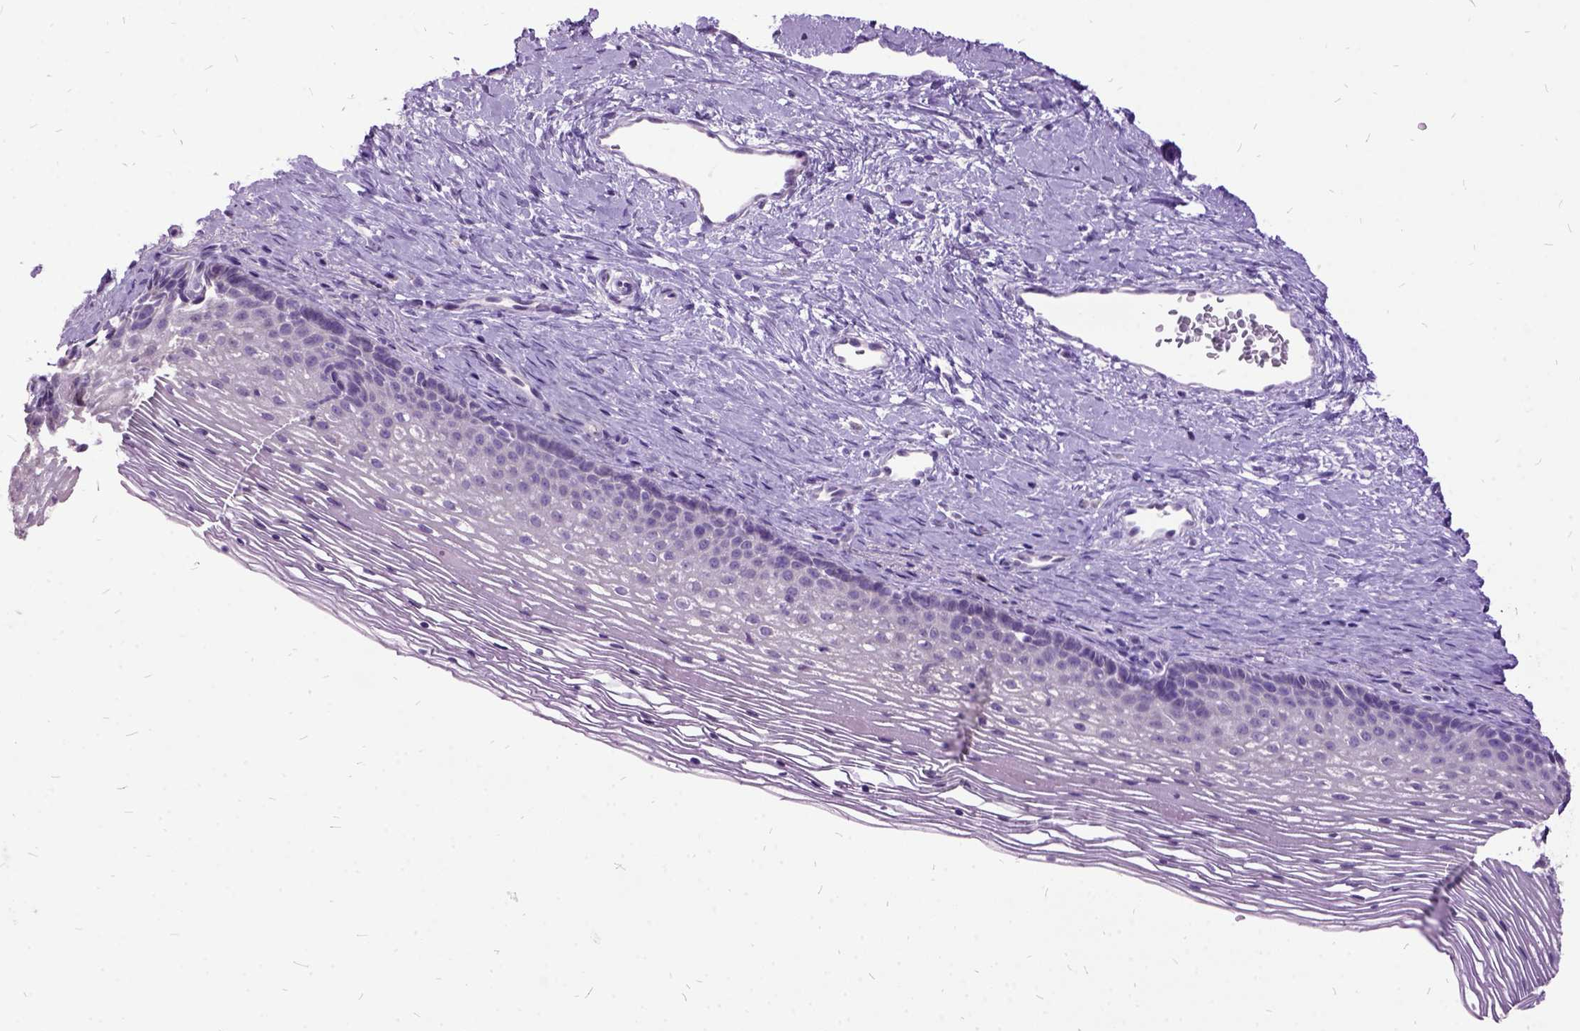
{"staining": {"intensity": "negative", "quantity": "none", "location": "none"}, "tissue": "cervix", "cell_type": "Glandular cells", "image_type": "normal", "snomed": [{"axis": "morphology", "description": "Normal tissue, NOS"}, {"axis": "topography", "description": "Cervix"}], "caption": "An image of human cervix is negative for staining in glandular cells.", "gene": "MME", "patient": {"sex": "female", "age": 34}}